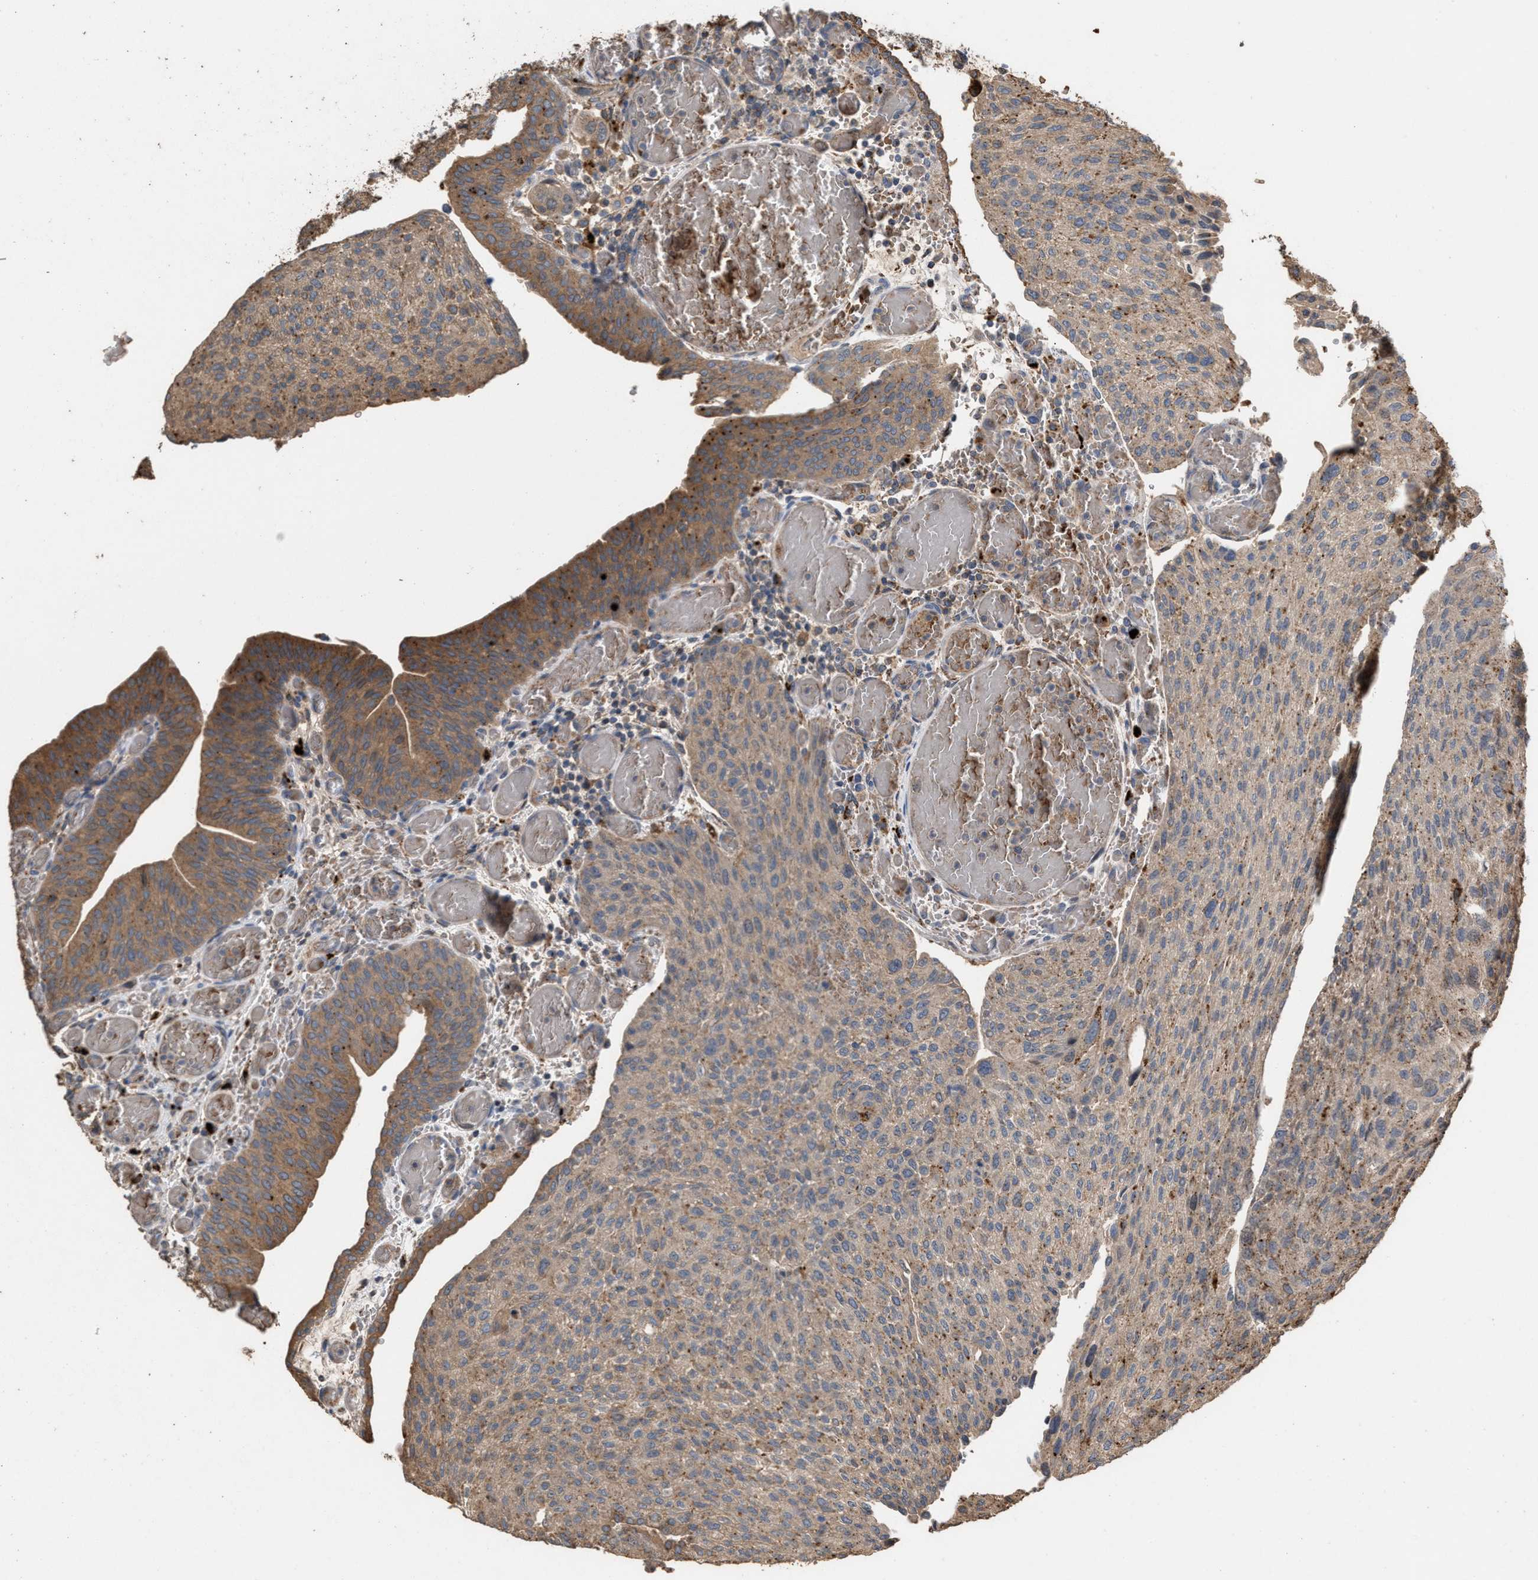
{"staining": {"intensity": "weak", "quantity": ">75%", "location": "cytoplasmic/membranous"}, "tissue": "urothelial cancer", "cell_type": "Tumor cells", "image_type": "cancer", "snomed": [{"axis": "morphology", "description": "Urothelial carcinoma, Low grade"}, {"axis": "morphology", "description": "Urothelial carcinoma, High grade"}, {"axis": "topography", "description": "Urinary bladder"}], "caption": "An immunohistochemistry photomicrograph of tumor tissue is shown. Protein staining in brown shows weak cytoplasmic/membranous positivity in urothelial cancer within tumor cells. (Stains: DAB (3,3'-diaminobenzidine) in brown, nuclei in blue, Microscopy: brightfield microscopy at high magnification).", "gene": "ELMO3", "patient": {"sex": "male", "age": 35}}